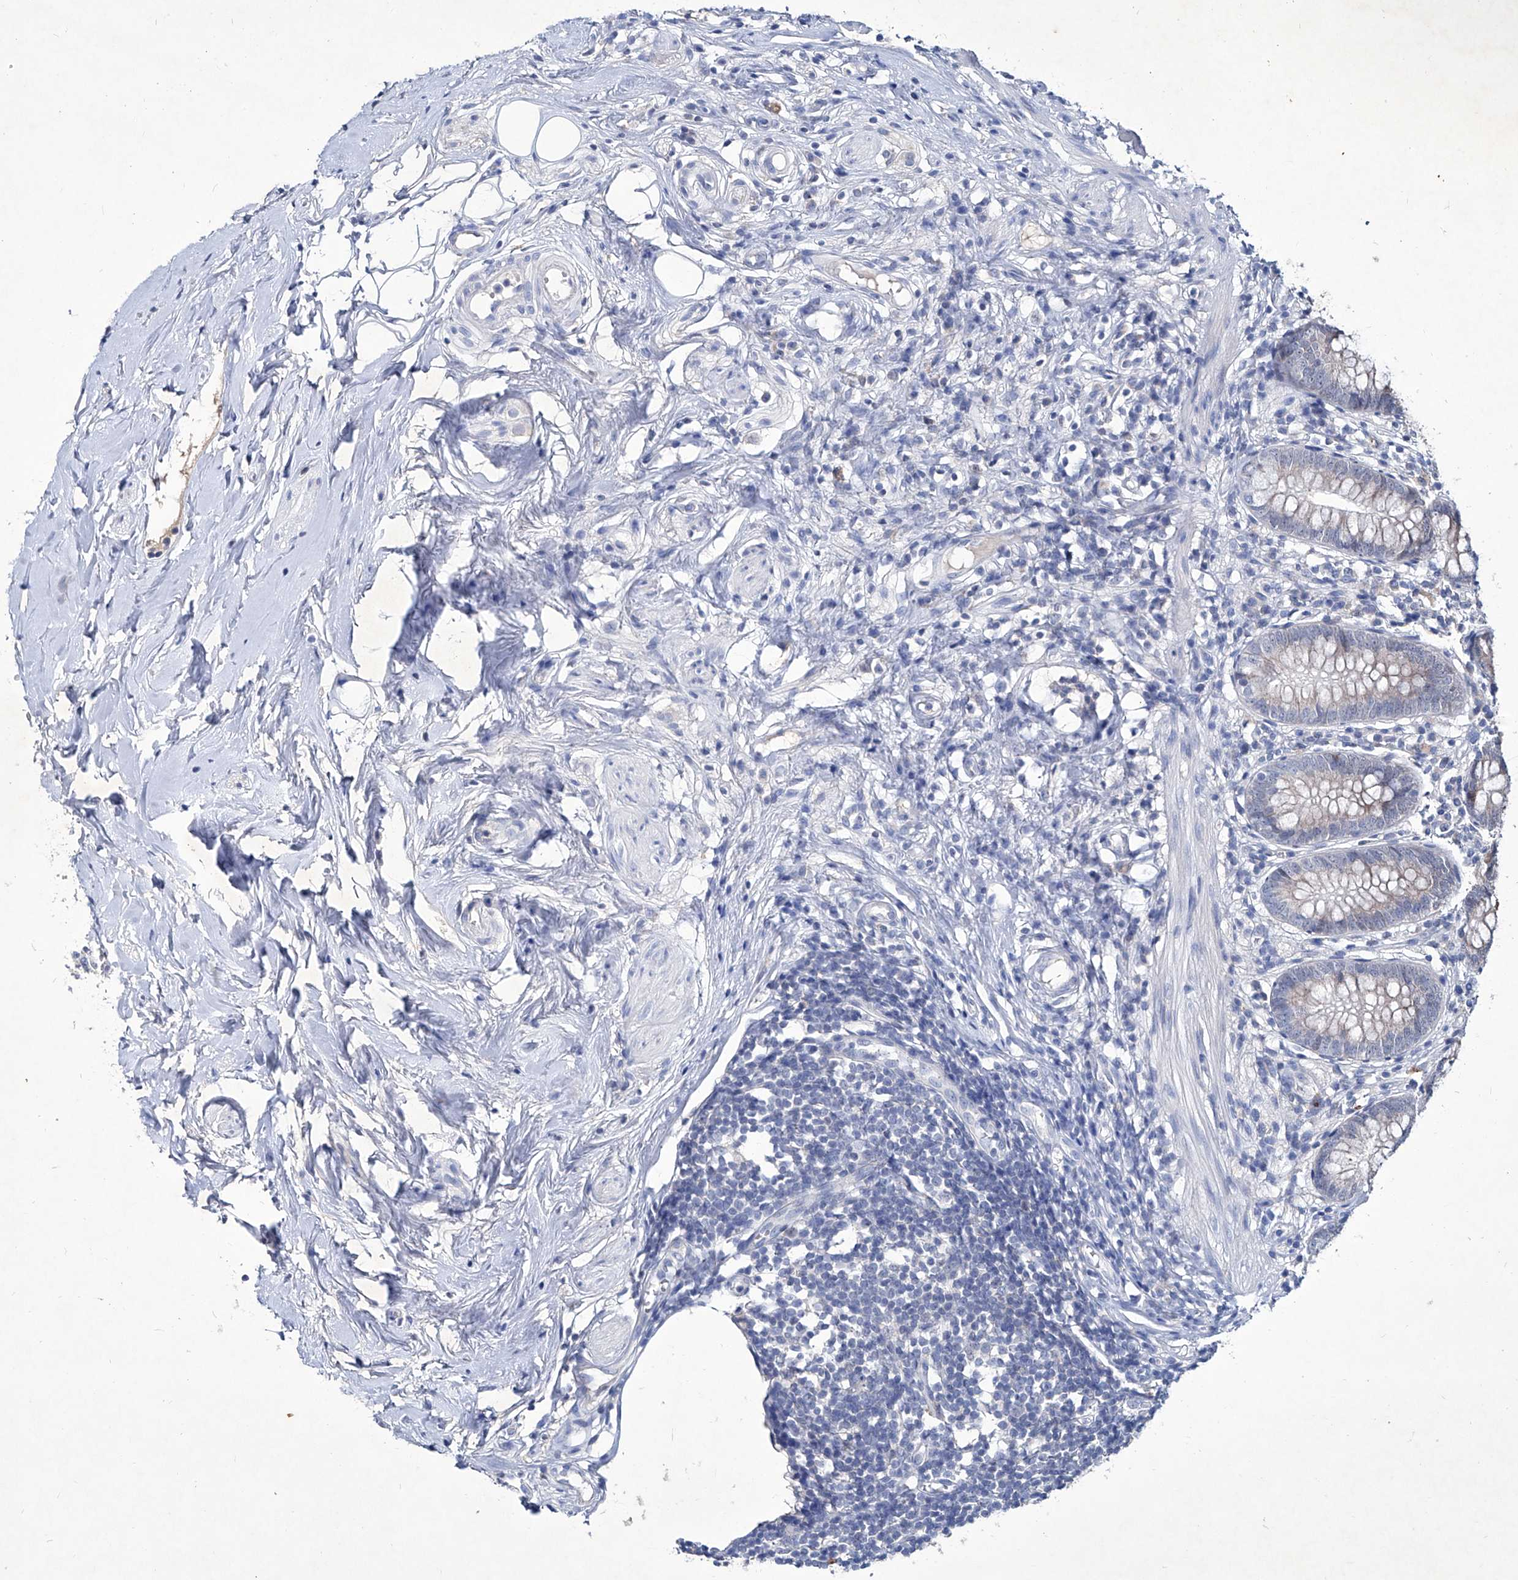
{"staining": {"intensity": "negative", "quantity": "none", "location": "none"}, "tissue": "appendix", "cell_type": "Glandular cells", "image_type": "normal", "snomed": [{"axis": "morphology", "description": "Normal tissue, NOS"}, {"axis": "topography", "description": "Appendix"}], "caption": "IHC micrograph of benign appendix: appendix stained with DAB demonstrates no significant protein expression in glandular cells.", "gene": "KLHL17", "patient": {"sex": "female", "age": 62}}